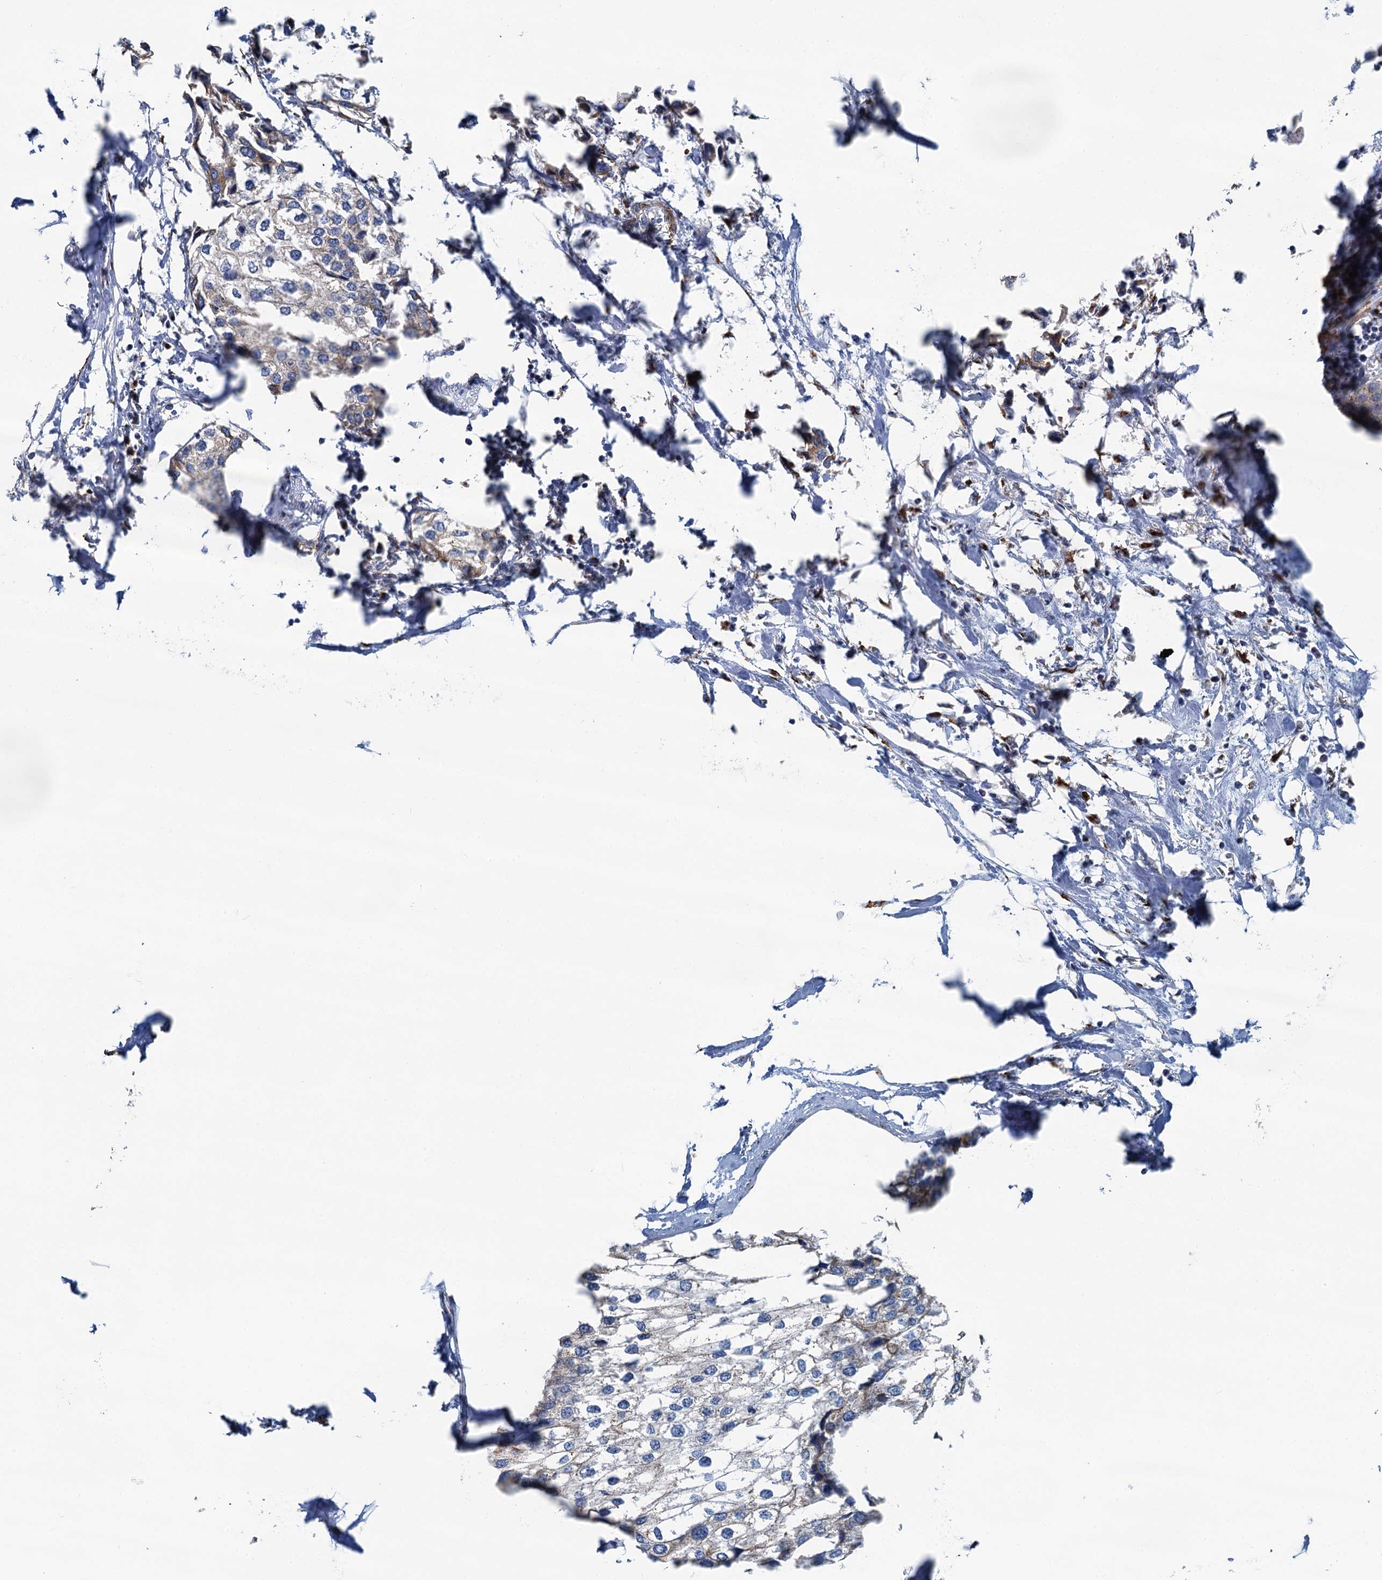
{"staining": {"intensity": "weak", "quantity": "<25%", "location": "cytoplasmic/membranous"}, "tissue": "urothelial cancer", "cell_type": "Tumor cells", "image_type": "cancer", "snomed": [{"axis": "morphology", "description": "Urothelial carcinoma, High grade"}, {"axis": "topography", "description": "Urinary bladder"}], "caption": "Tumor cells are negative for protein expression in human high-grade urothelial carcinoma.", "gene": "BET1L", "patient": {"sex": "male", "age": 64}}